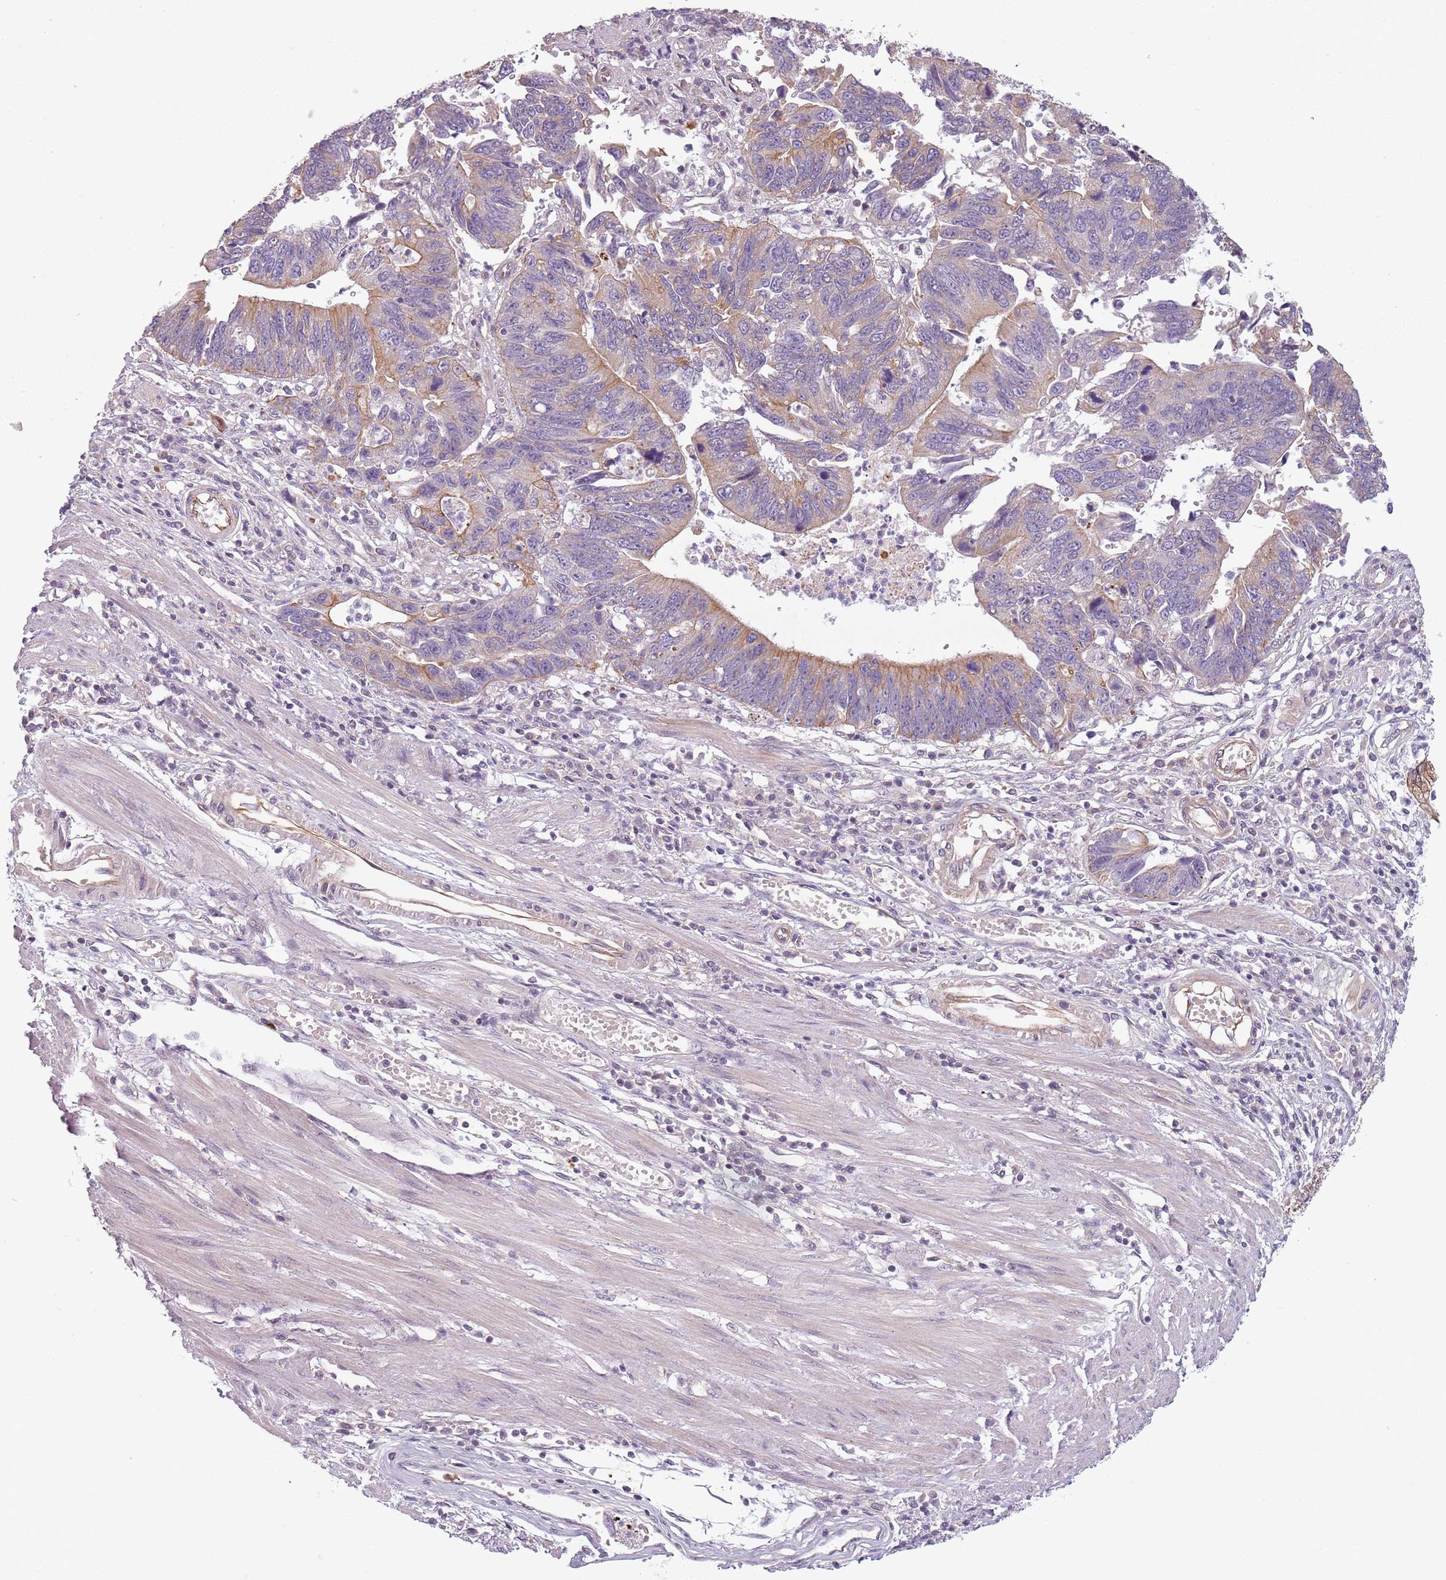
{"staining": {"intensity": "moderate", "quantity": "<25%", "location": "cytoplasmic/membranous"}, "tissue": "stomach cancer", "cell_type": "Tumor cells", "image_type": "cancer", "snomed": [{"axis": "morphology", "description": "Adenocarcinoma, NOS"}, {"axis": "topography", "description": "Stomach"}], "caption": "About <25% of tumor cells in stomach cancer demonstrate moderate cytoplasmic/membranous protein expression as visualized by brown immunohistochemical staining.", "gene": "TLCD2", "patient": {"sex": "male", "age": 59}}